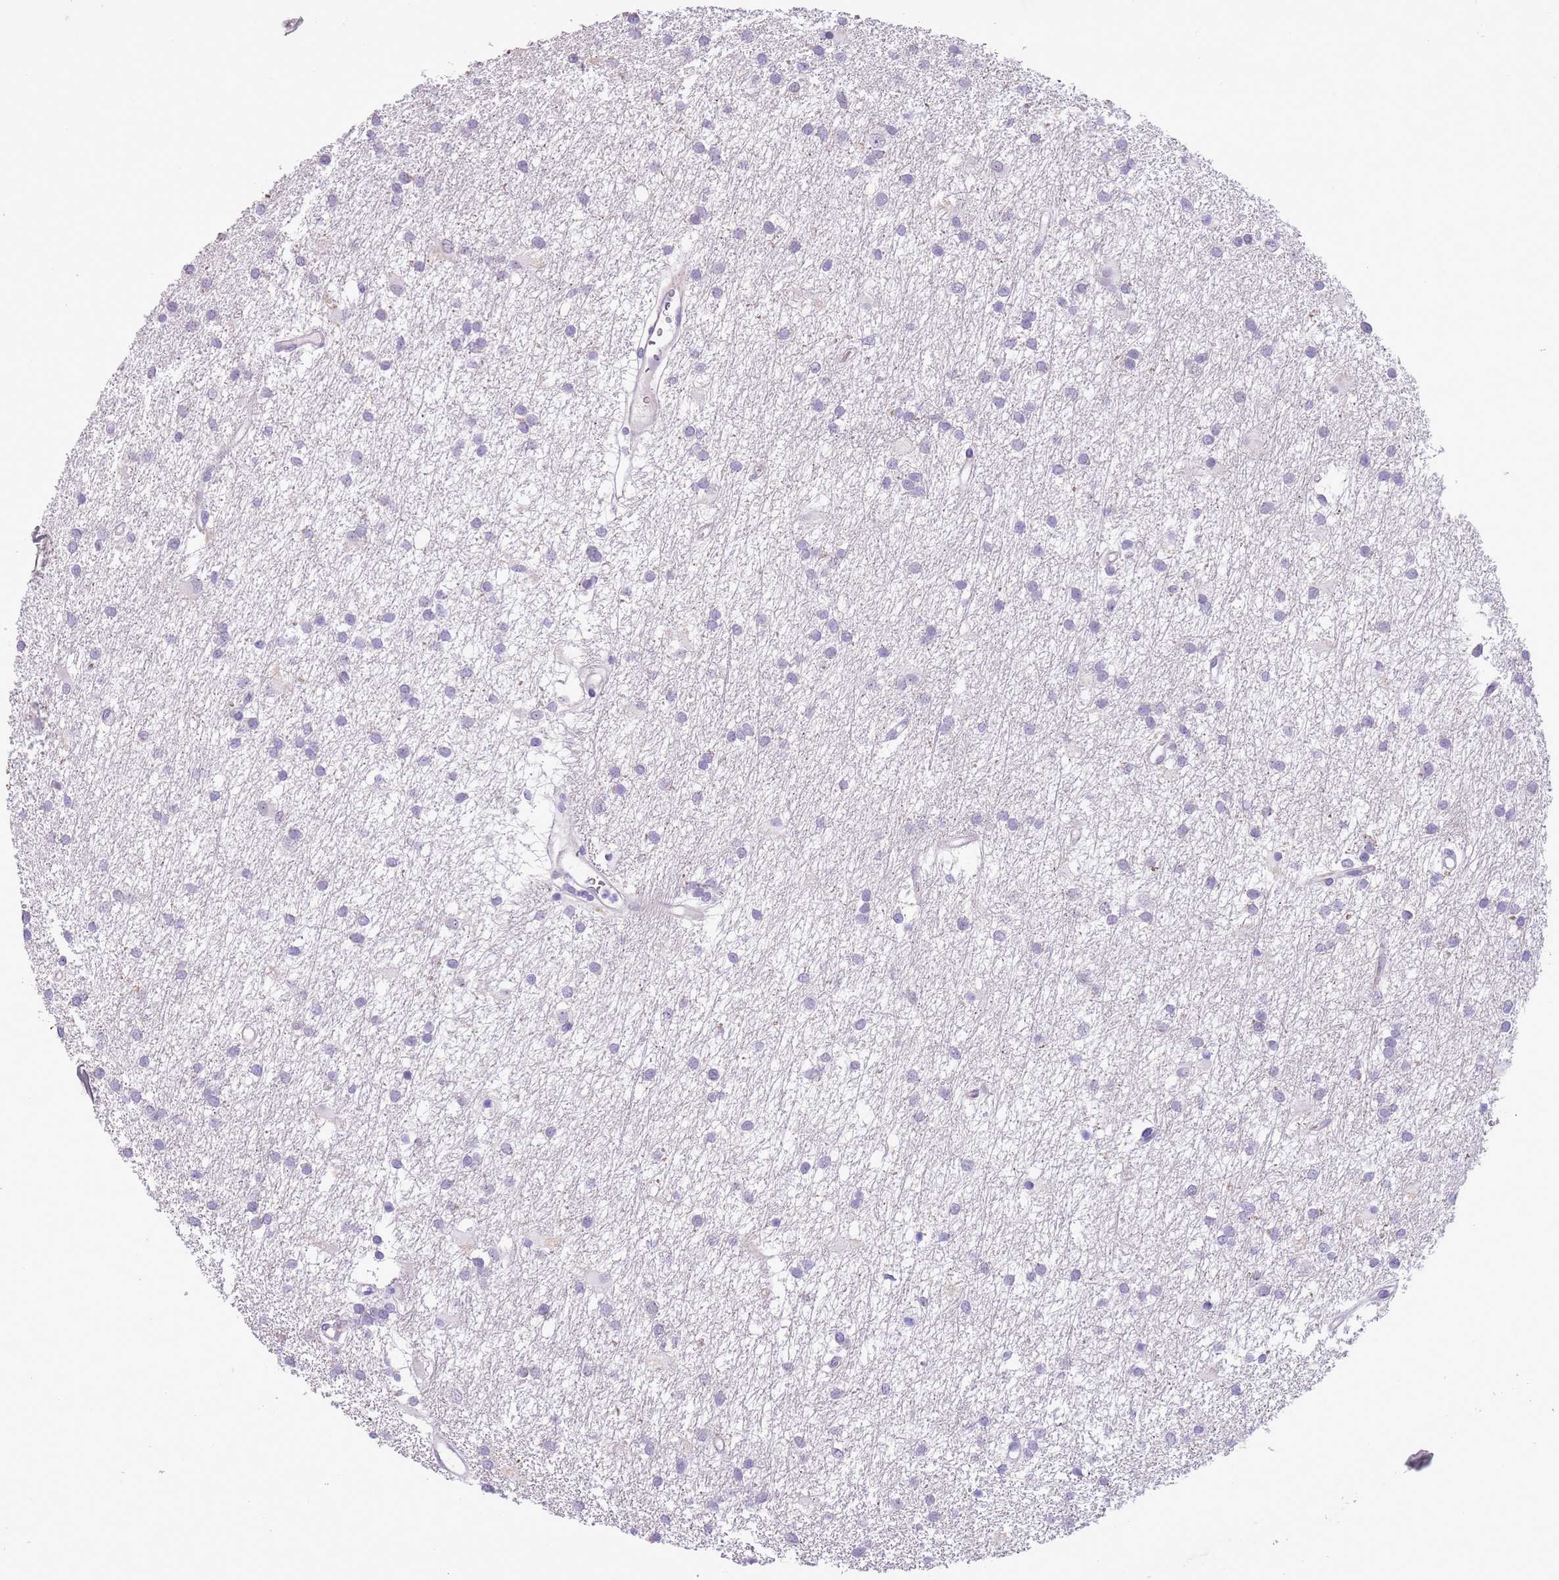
{"staining": {"intensity": "negative", "quantity": "none", "location": "none"}, "tissue": "glioma", "cell_type": "Tumor cells", "image_type": "cancer", "snomed": [{"axis": "morphology", "description": "Glioma, malignant, High grade"}, {"axis": "topography", "description": "Brain"}], "caption": "This is an immunohistochemistry (IHC) image of glioma. There is no expression in tumor cells.", "gene": "MRPL32", "patient": {"sex": "male", "age": 77}}